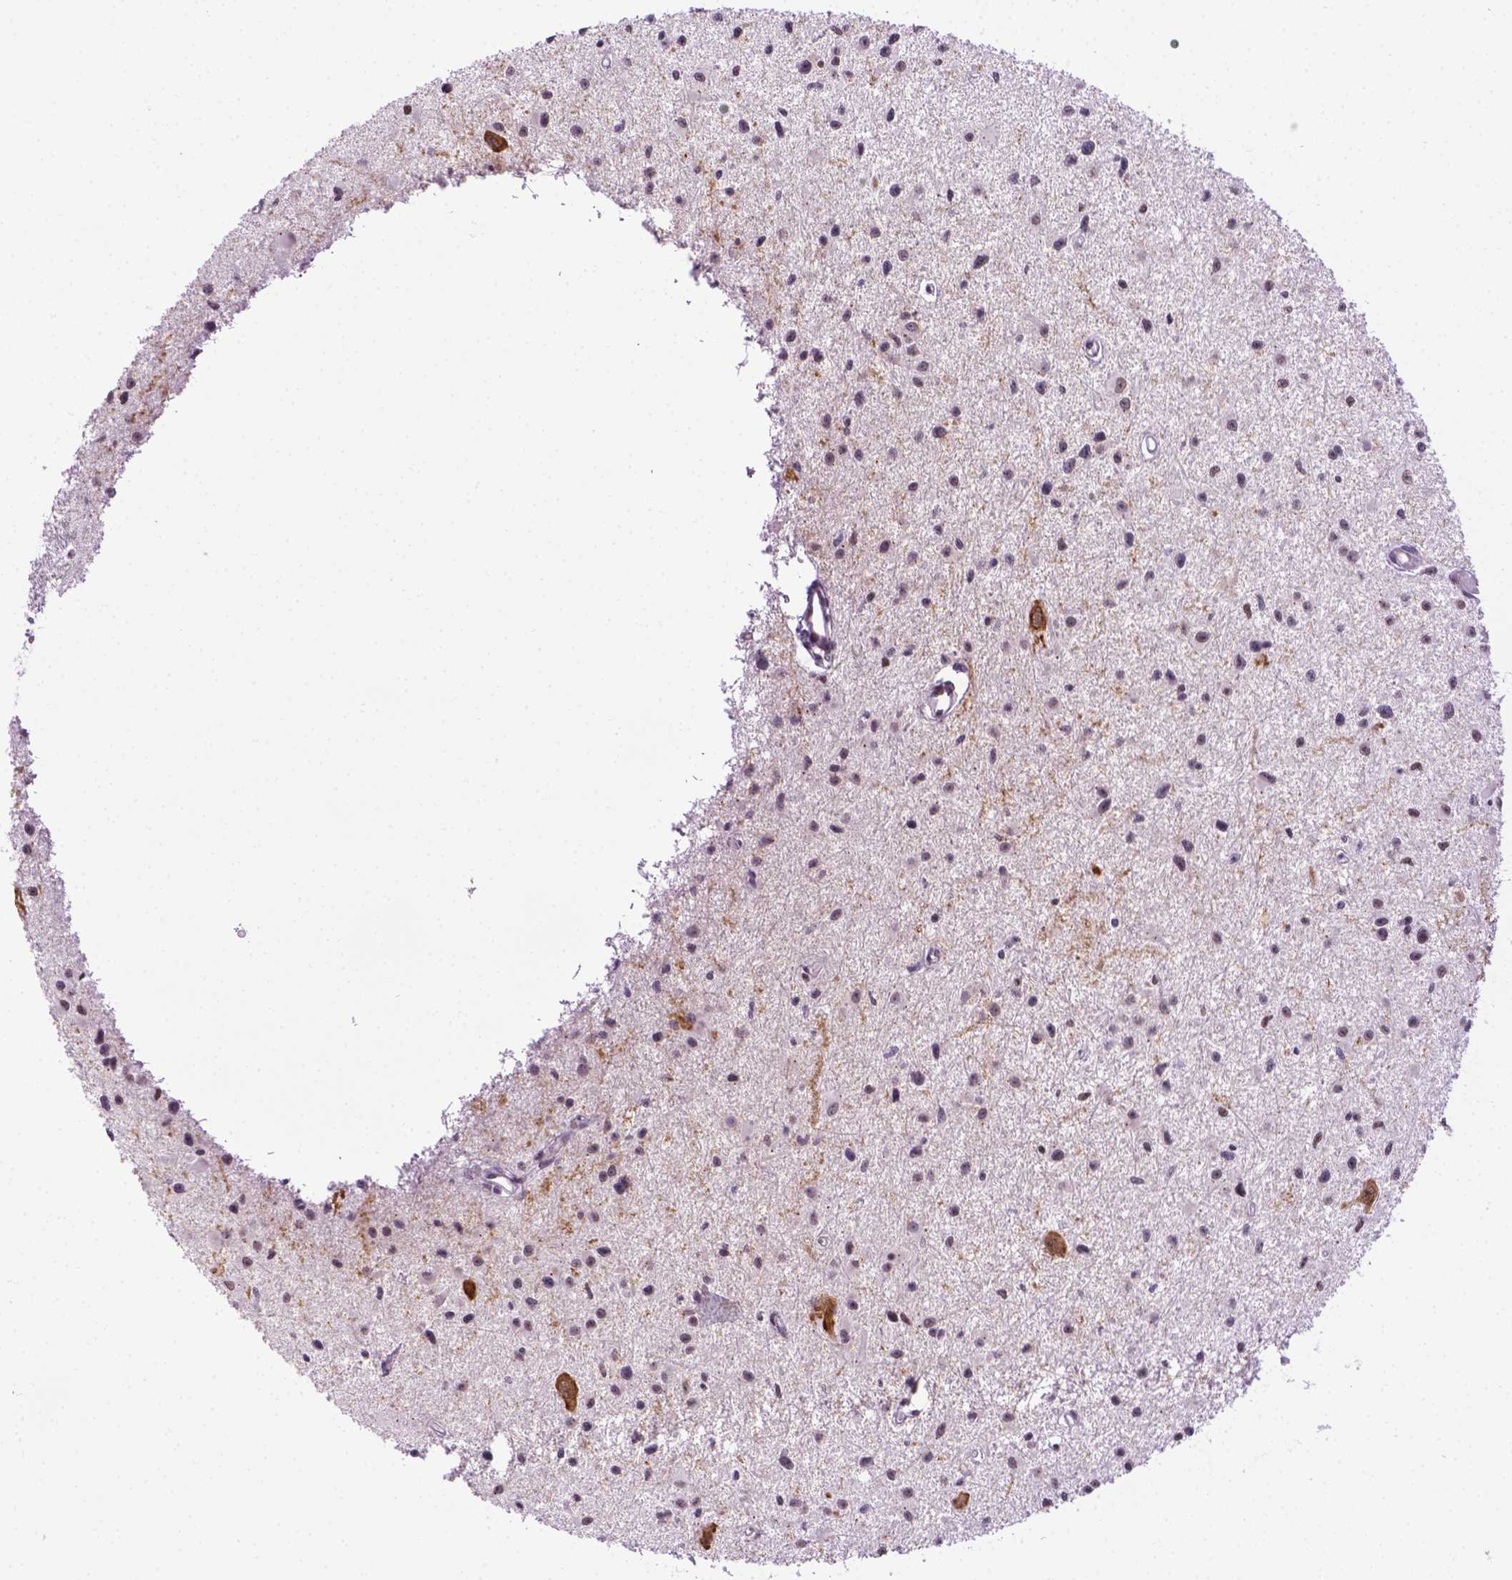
{"staining": {"intensity": "negative", "quantity": "none", "location": "none"}, "tissue": "glioma", "cell_type": "Tumor cells", "image_type": "cancer", "snomed": [{"axis": "morphology", "description": "Glioma, malignant, High grade"}, {"axis": "topography", "description": "Brain"}], "caption": "There is no significant expression in tumor cells of glioma. (DAB immunohistochemistry visualized using brightfield microscopy, high magnification).", "gene": "ABI2", "patient": {"sex": "male", "age": 54}}